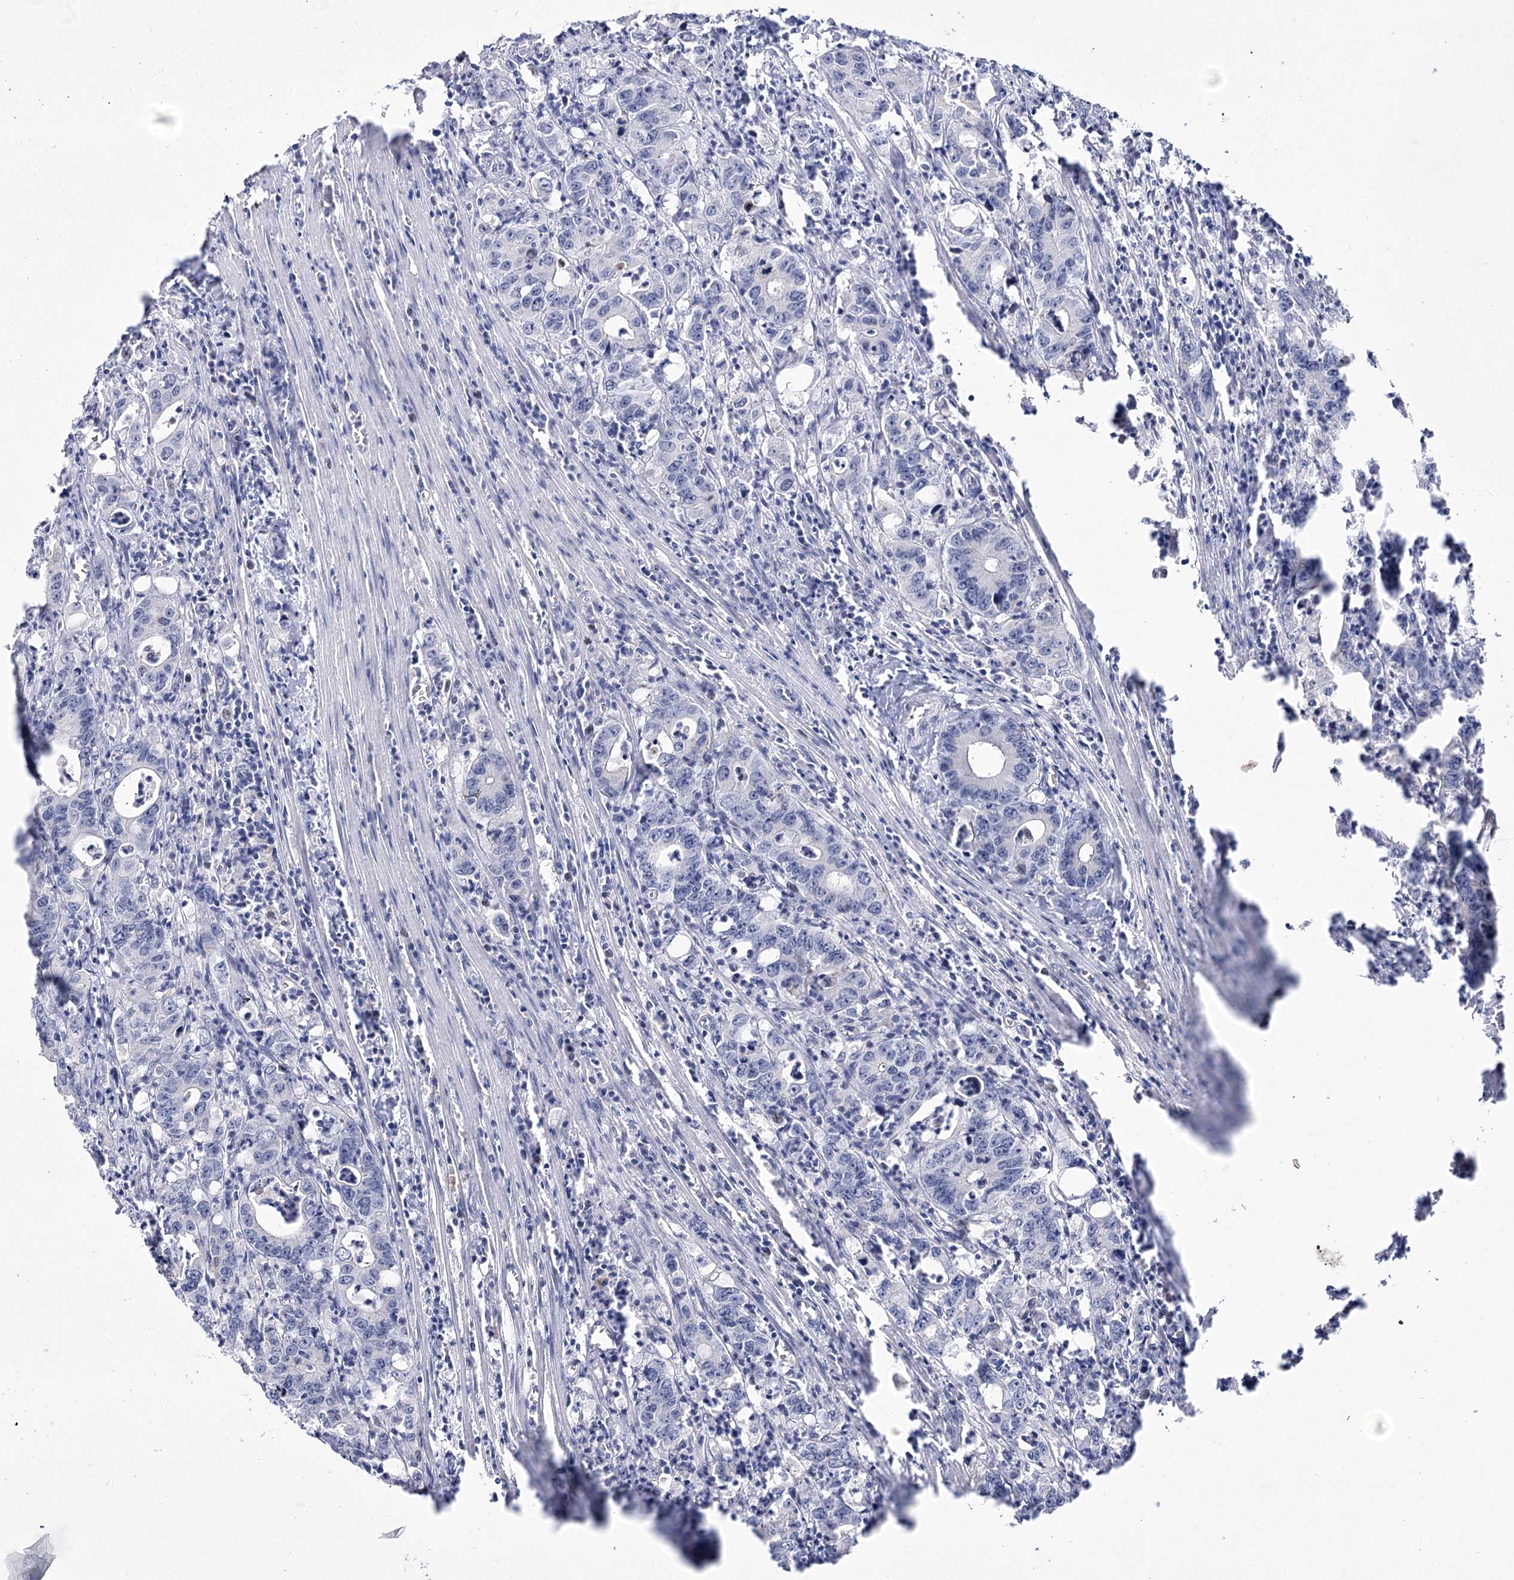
{"staining": {"intensity": "negative", "quantity": "none", "location": "none"}, "tissue": "colorectal cancer", "cell_type": "Tumor cells", "image_type": "cancer", "snomed": [{"axis": "morphology", "description": "Adenocarcinoma, NOS"}, {"axis": "topography", "description": "Colon"}], "caption": "IHC photomicrograph of neoplastic tissue: human adenocarcinoma (colorectal) stained with DAB exhibits no significant protein staining in tumor cells.", "gene": "DDX50", "patient": {"sex": "female", "age": 75}}